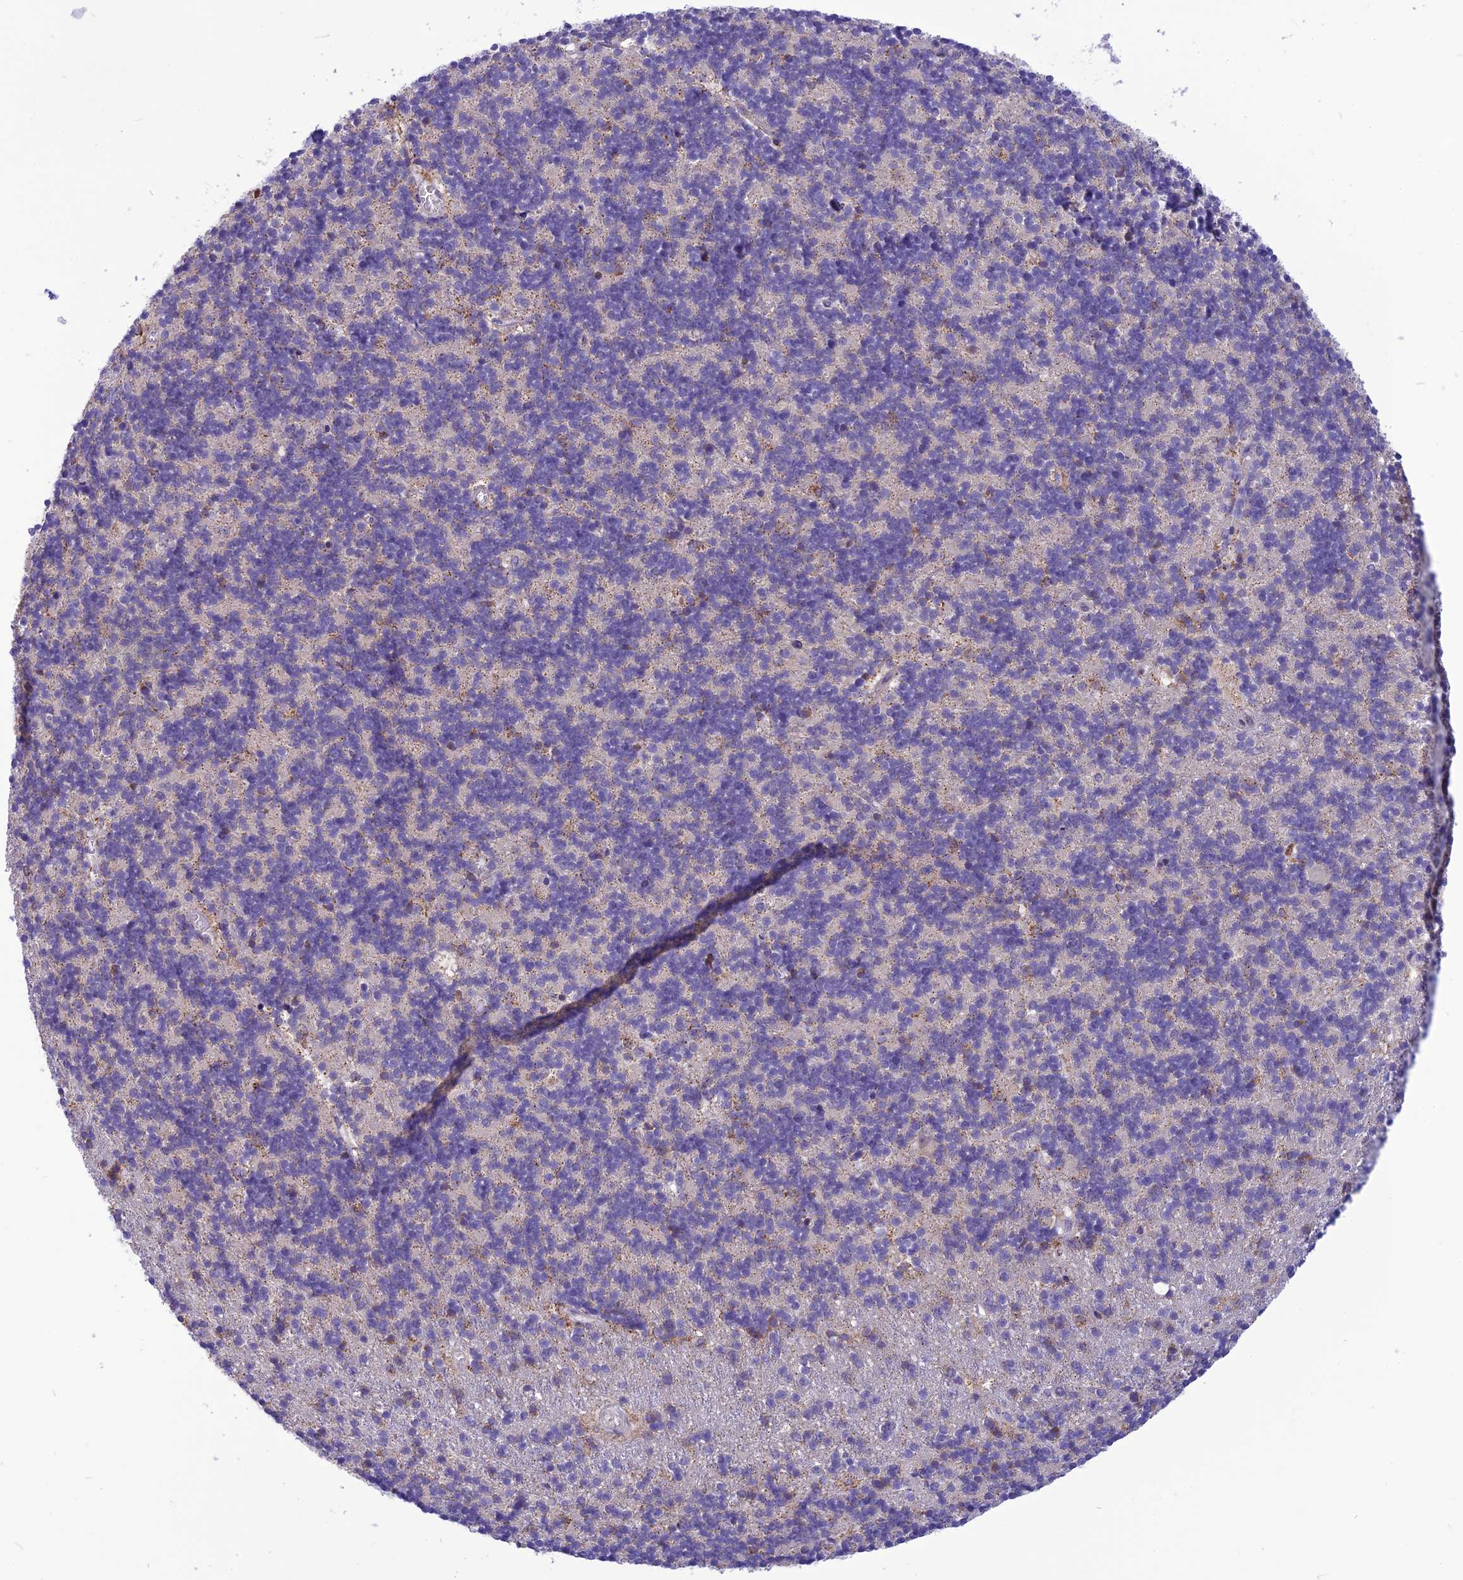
{"staining": {"intensity": "negative", "quantity": "none", "location": "none"}, "tissue": "cerebellum", "cell_type": "Cells in granular layer", "image_type": "normal", "snomed": [{"axis": "morphology", "description": "Normal tissue, NOS"}, {"axis": "topography", "description": "Cerebellum"}], "caption": "This micrograph is of benign cerebellum stained with immunohistochemistry (IHC) to label a protein in brown with the nuclei are counter-stained blue. There is no staining in cells in granular layer. (Brightfield microscopy of DAB (3,3'-diaminobenzidine) immunohistochemistry (IHC) at high magnification).", "gene": "PSMF1", "patient": {"sex": "male", "age": 54}}